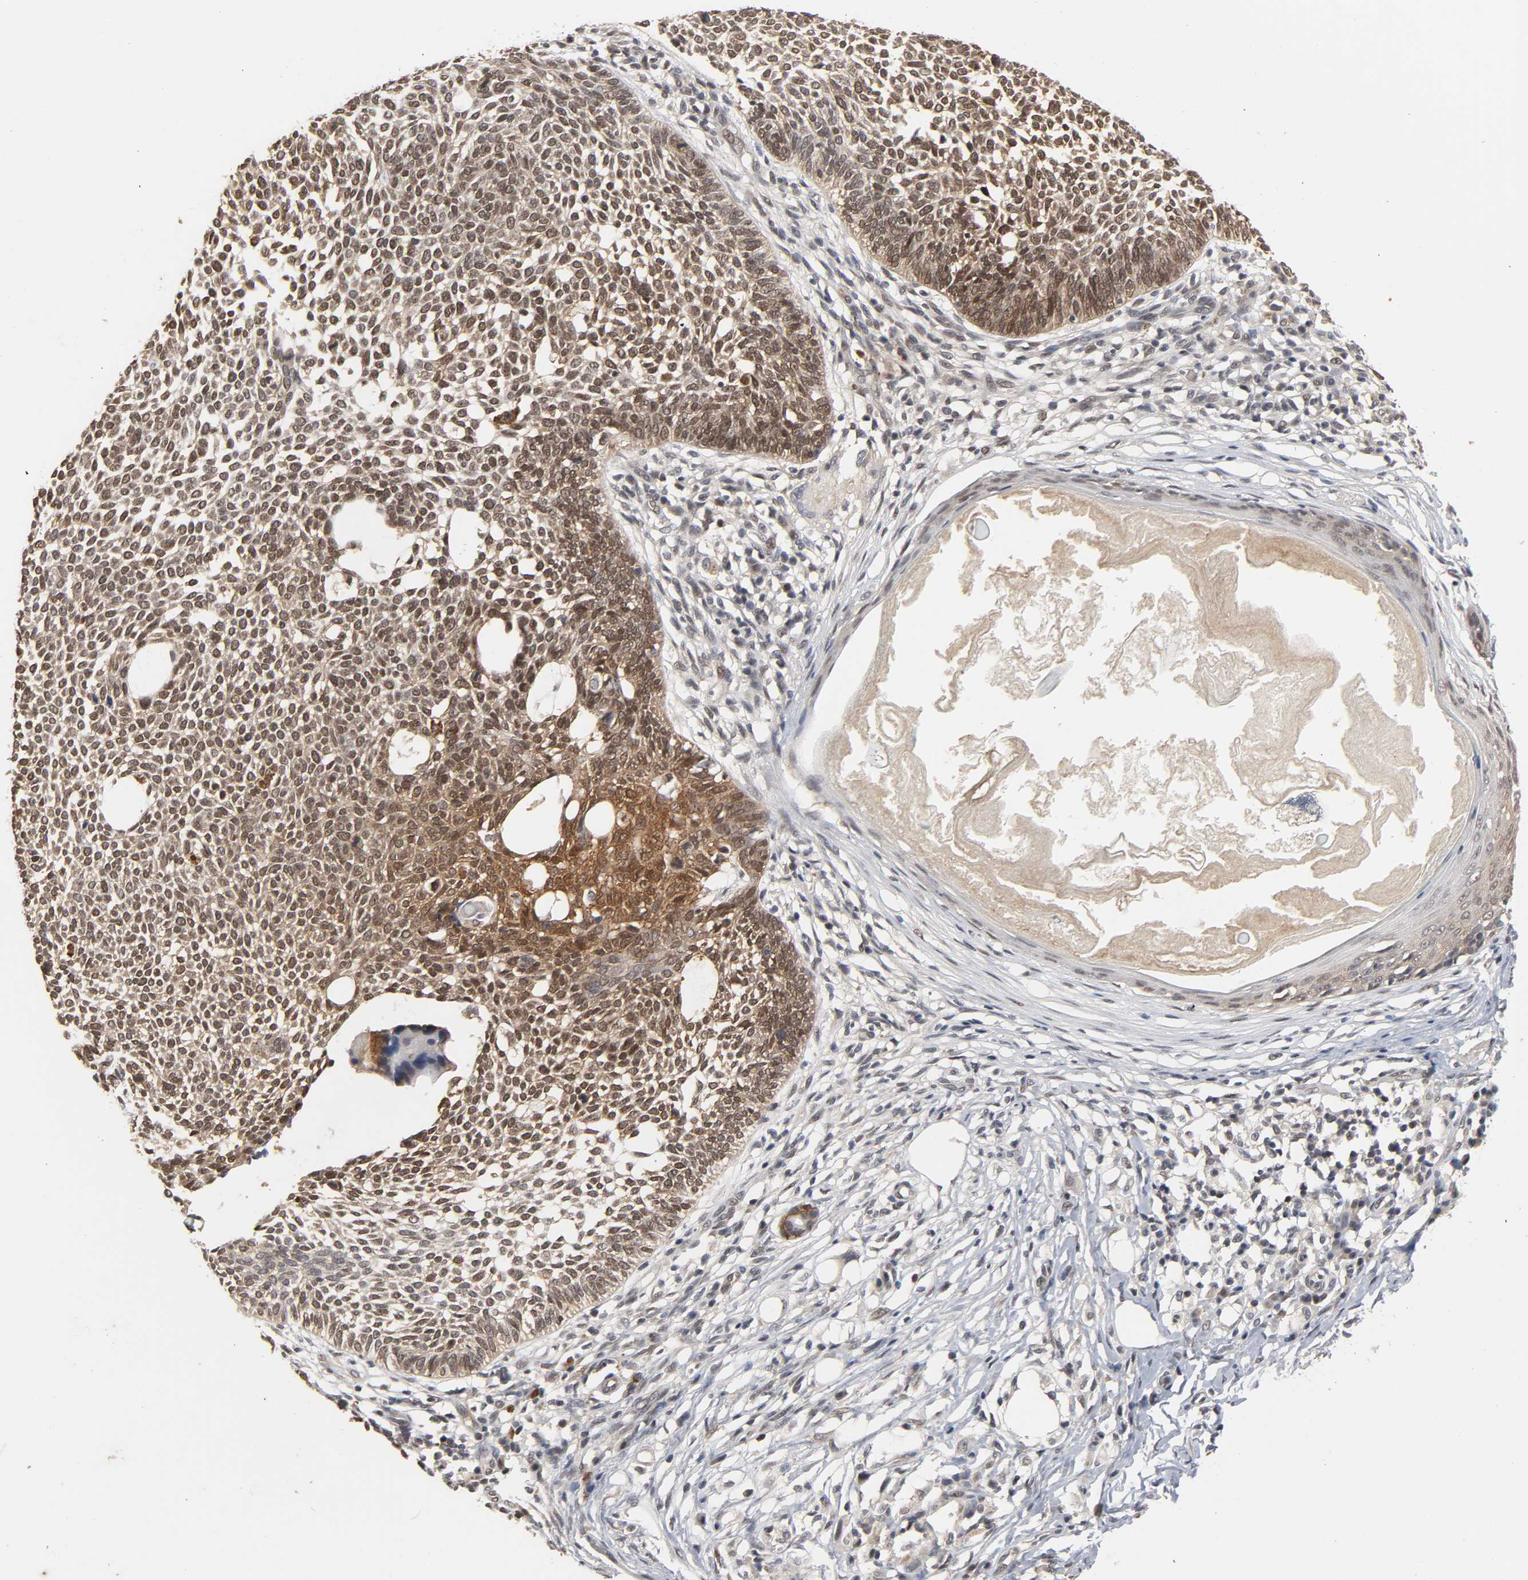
{"staining": {"intensity": "moderate", "quantity": ">75%", "location": "cytoplasmic/membranous,nuclear"}, "tissue": "skin cancer", "cell_type": "Tumor cells", "image_type": "cancer", "snomed": [{"axis": "morphology", "description": "Normal tissue, NOS"}, {"axis": "morphology", "description": "Basal cell carcinoma"}, {"axis": "topography", "description": "Skin"}], "caption": "A high-resolution photomicrograph shows IHC staining of basal cell carcinoma (skin), which displays moderate cytoplasmic/membranous and nuclear staining in about >75% of tumor cells. The staining is performed using DAB (3,3'-diaminobenzidine) brown chromogen to label protein expression. The nuclei are counter-stained blue using hematoxylin.", "gene": "HTR1E", "patient": {"sex": "male", "age": 87}}